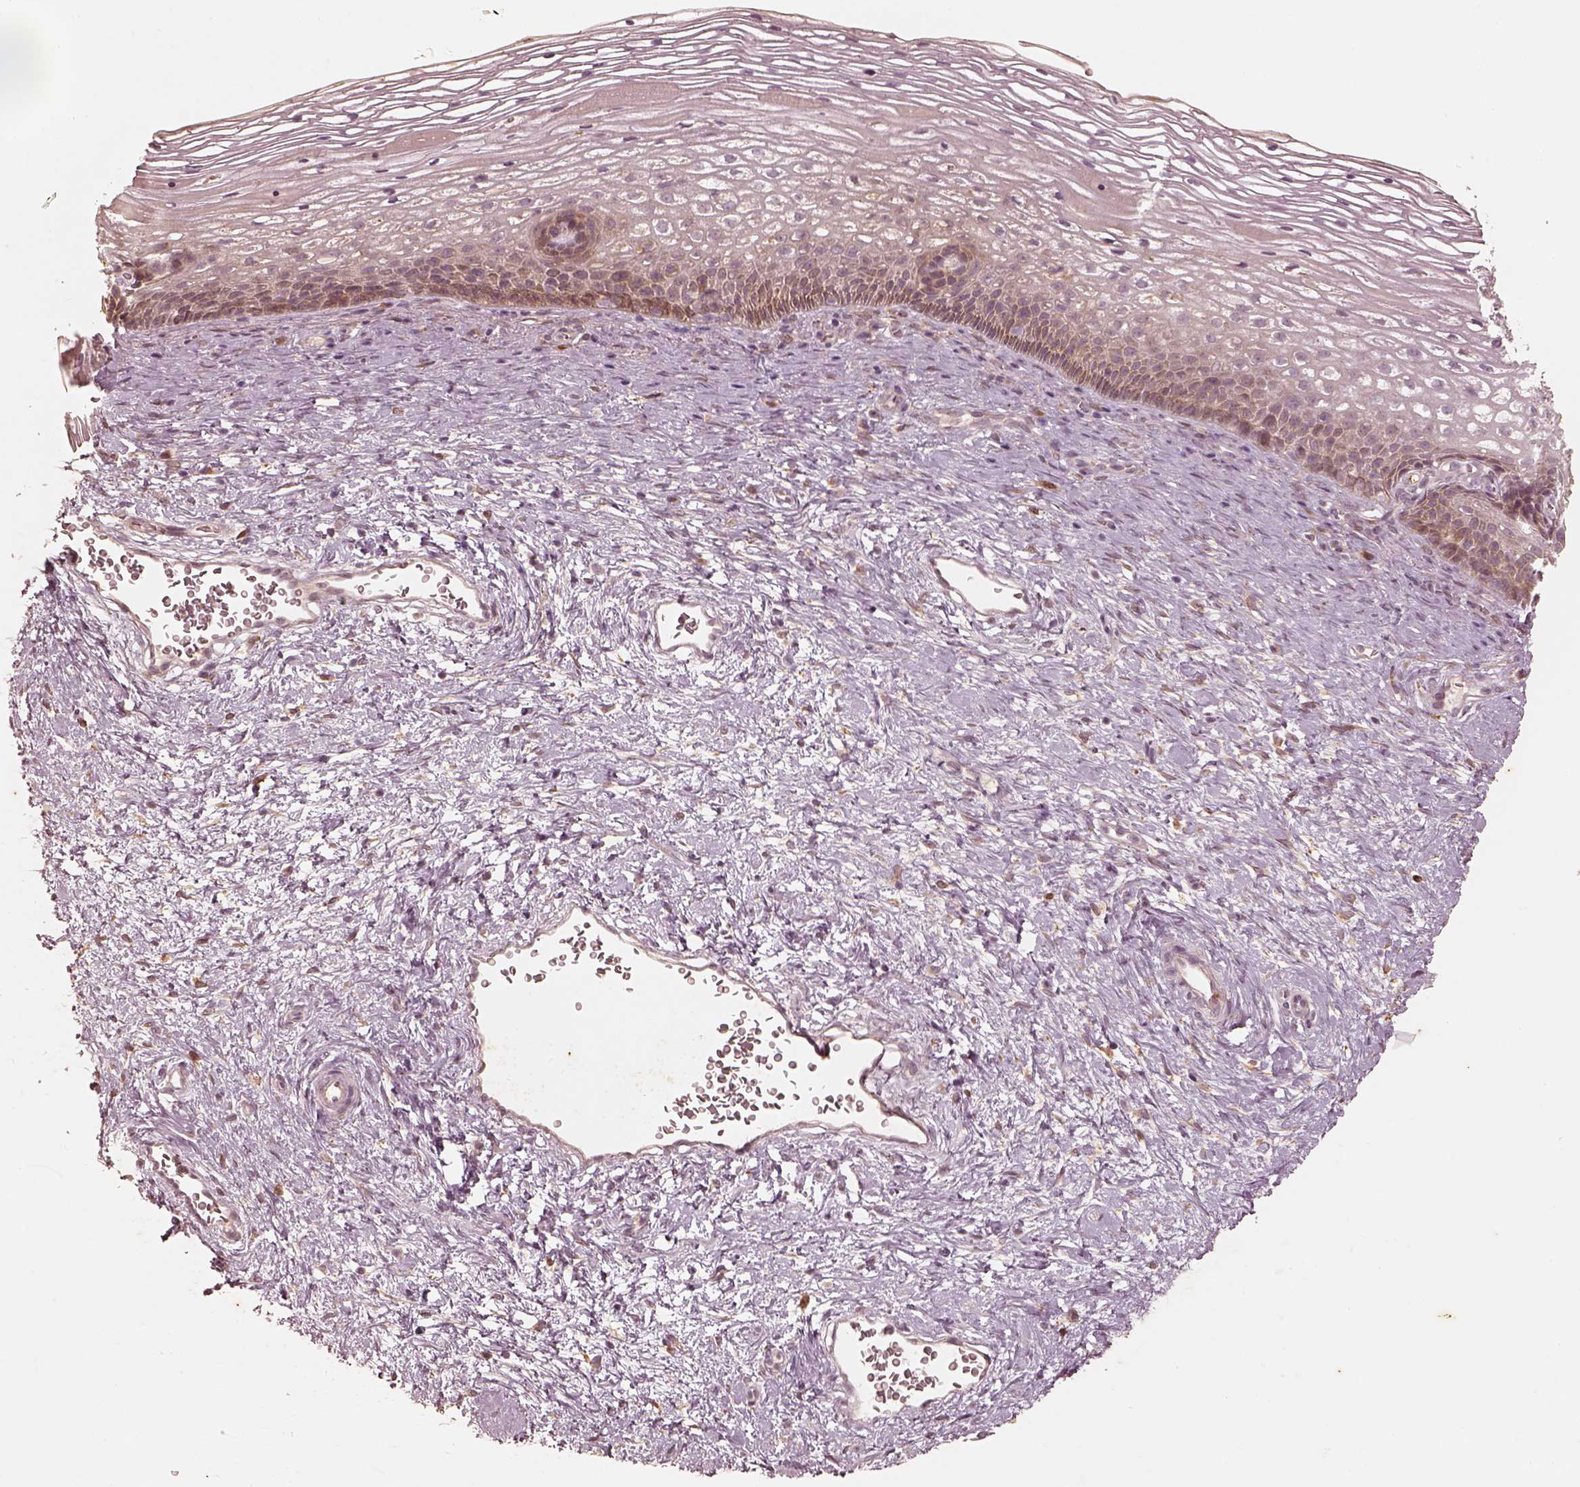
{"staining": {"intensity": "negative", "quantity": "none", "location": "none"}, "tissue": "cervix", "cell_type": "Glandular cells", "image_type": "normal", "snomed": [{"axis": "morphology", "description": "Normal tissue, NOS"}, {"axis": "topography", "description": "Cervix"}], "caption": "The photomicrograph shows no significant expression in glandular cells of cervix. (DAB immunohistochemistry visualized using brightfield microscopy, high magnification).", "gene": "WLS", "patient": {"sex": "female", "age": 34}}